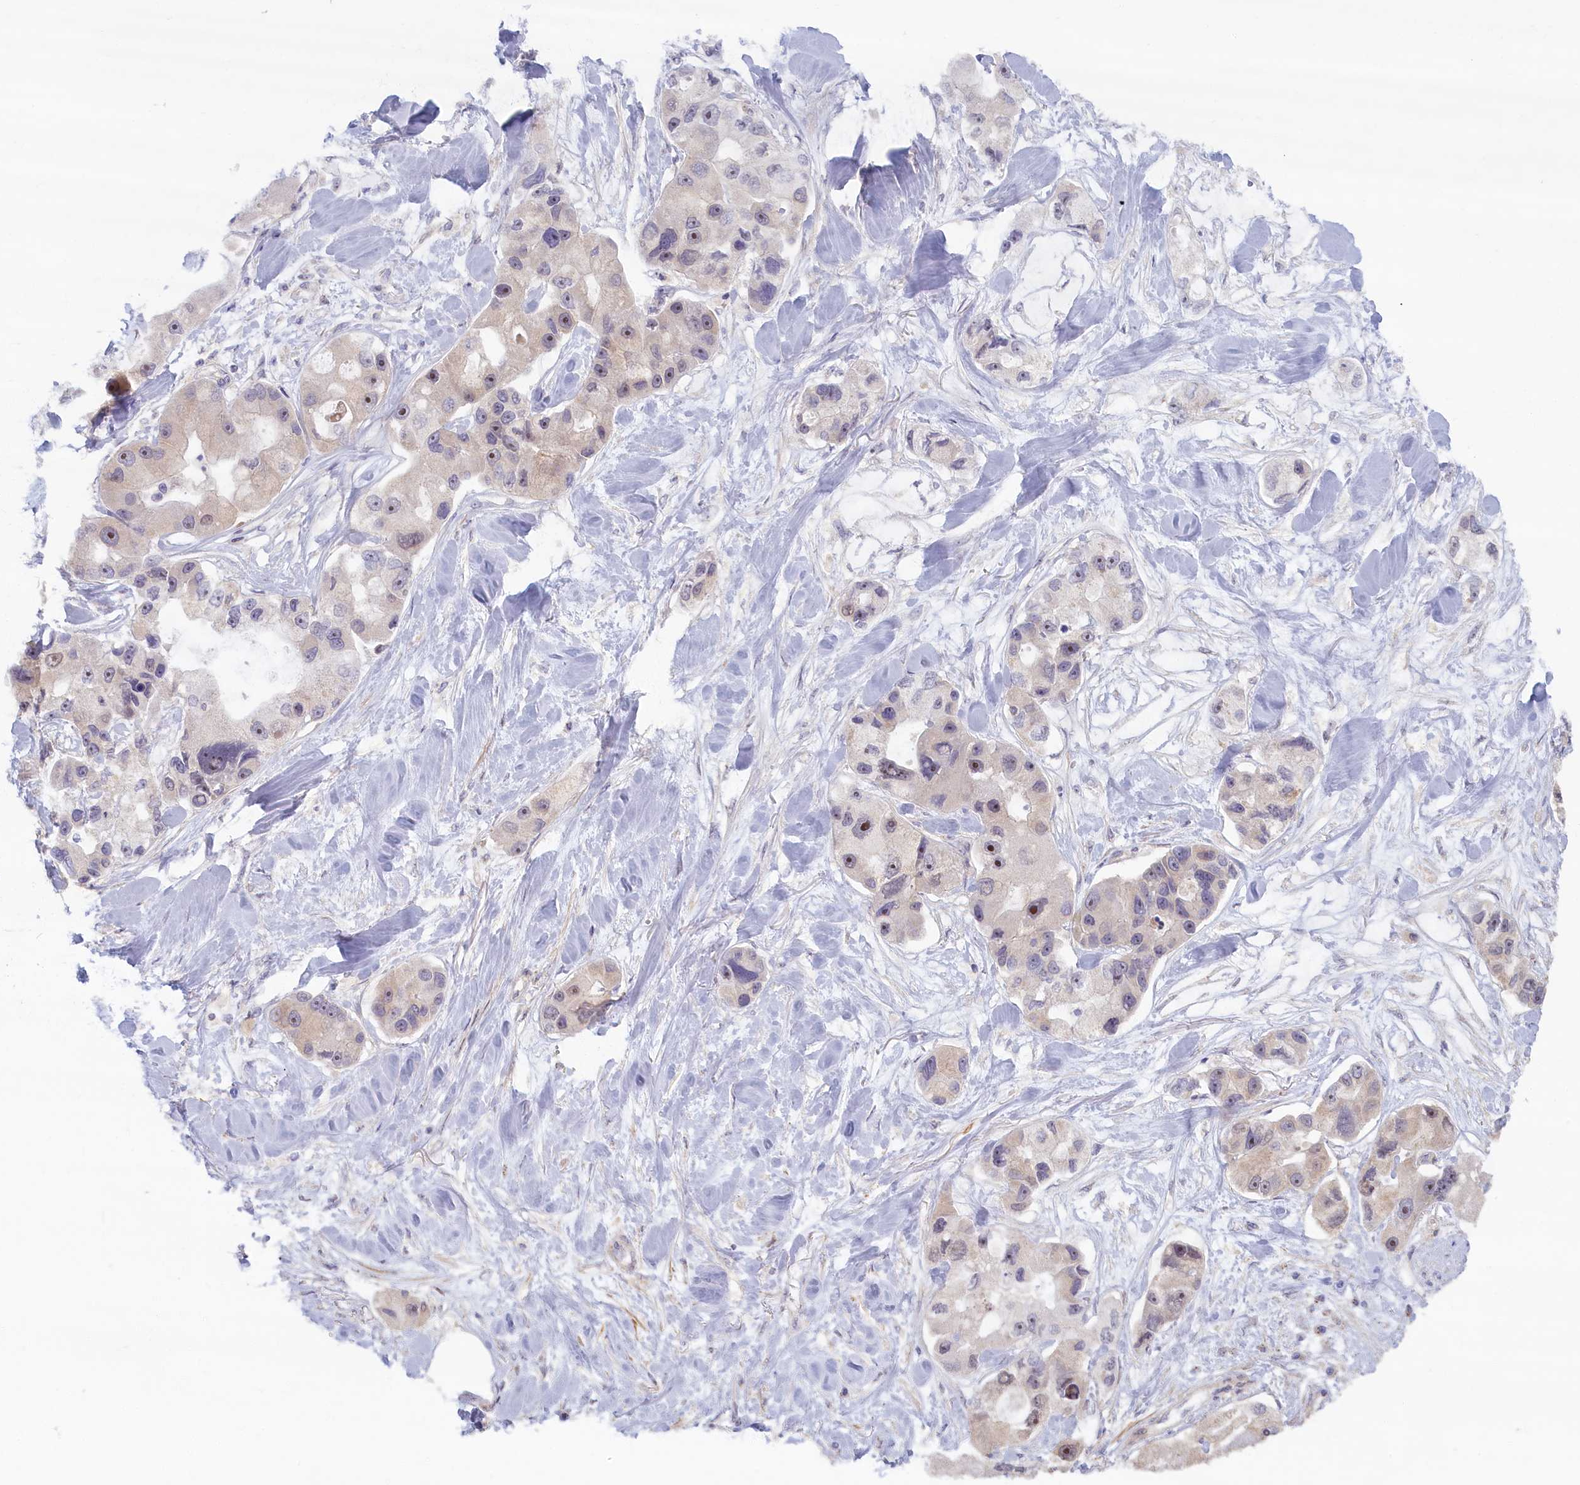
{"staining": {"intensity": "moderate", "quantity": "<25%", "location": "nuclear"}, "tissue": "lung cancer", "cell_type": "Tumor cells", "image_type": "cancer", "snomed": [{"axis": "morphology", "description": "Adenocarcinoma, NOS"}, {"axis": "topography", "description": "Lung"}], "caption": "Adenocarcinoma (lung) stained with a protein marker exhibits moderate staining in tumor cells.", "gene": "TRPM4", "patient": {"sex": "female", "age": 54}}